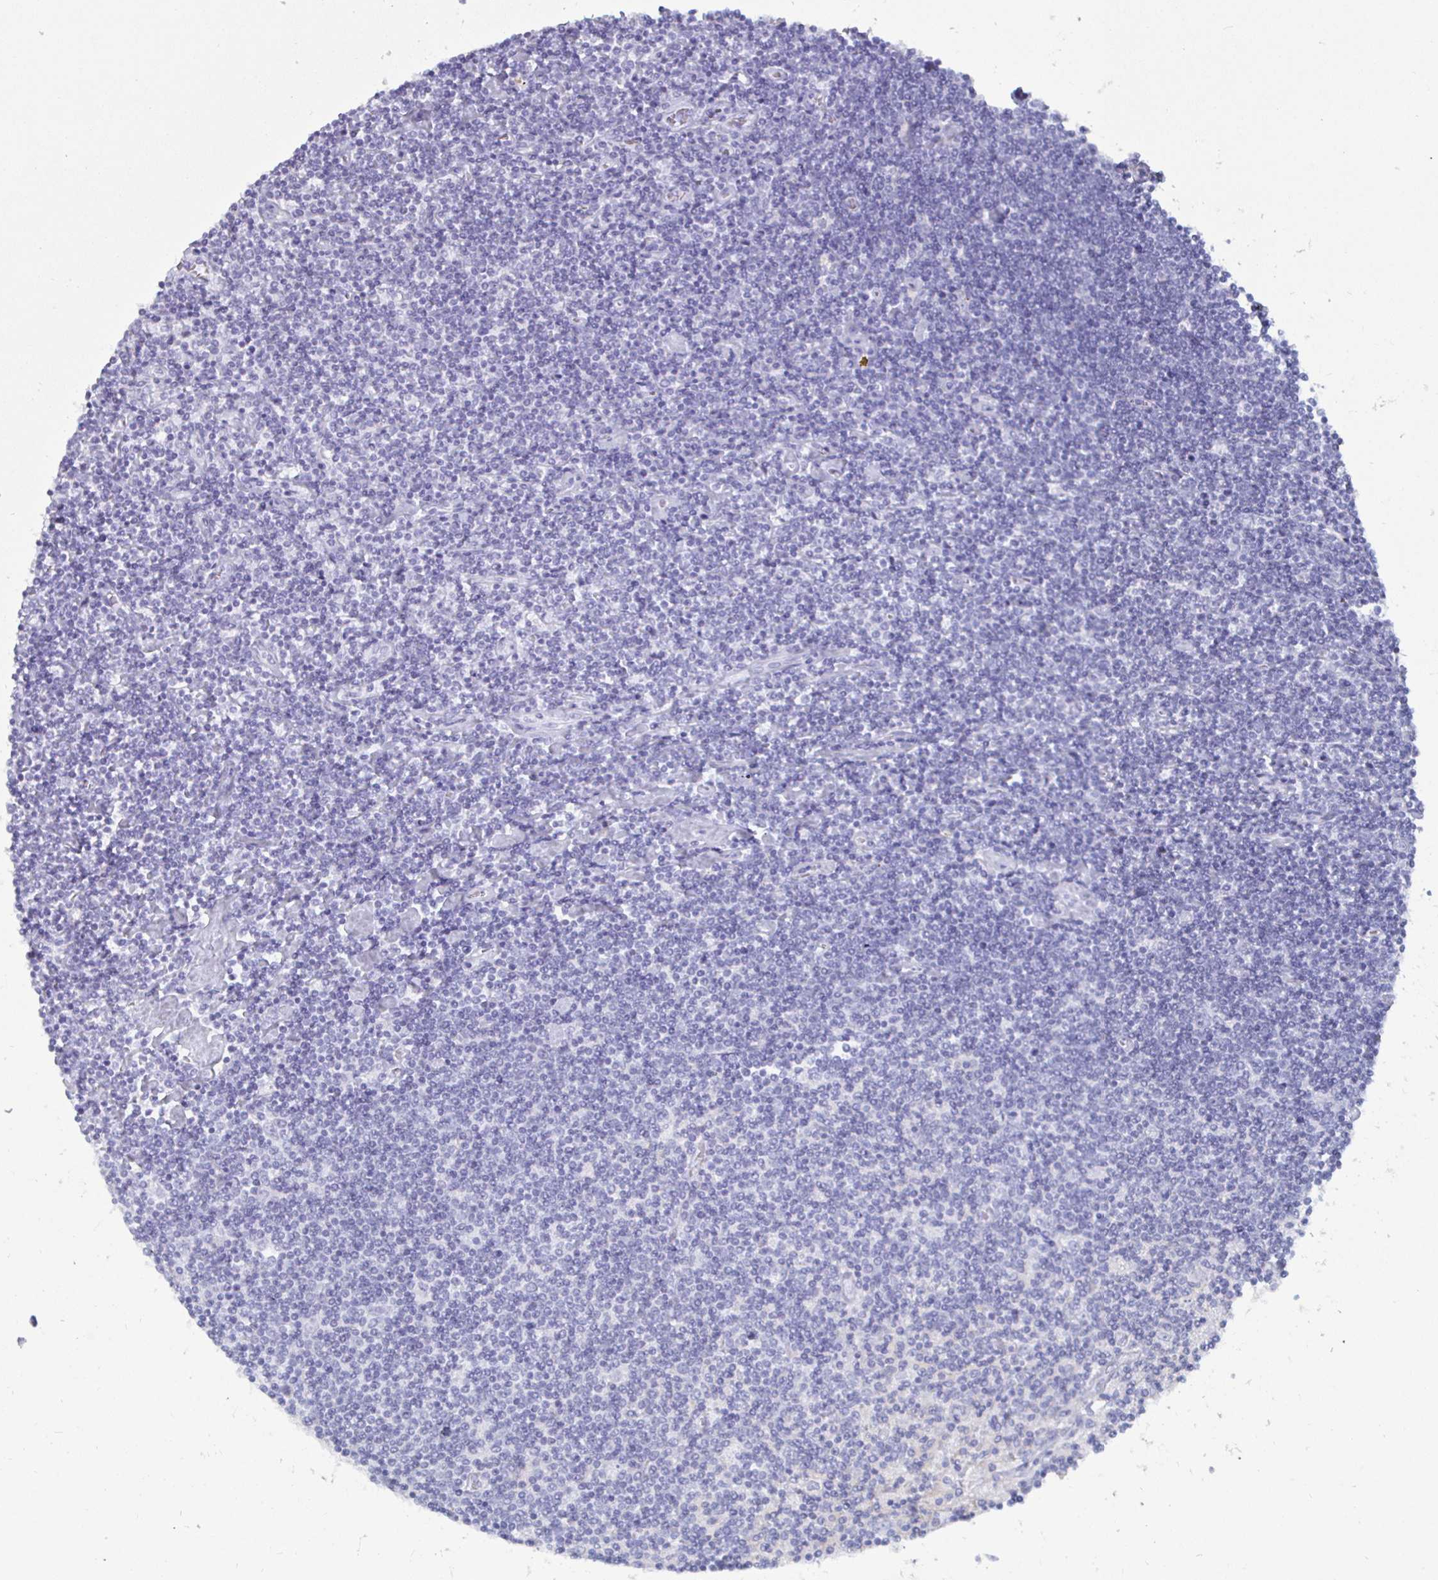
{"staining": {"intensity": "negative", "quantity": "none", "location": "none"}, "tissue": "lymphoma", "cell_type": "Tumor cells", "image_type": "cancer", "snomed": [{"axis": "morphology", "description": "Hodgkin's disease, NOS"}, {"axis": "topography", "description": "Lymph node"}], "caption": "Immunohistochemistry histopathology image of Hodgkin's disease stained for a protein (brown), which exhibits no staining in tumor cells.", "gene": "ENPP1", "patient": {"sex": "male", "age": 40}}